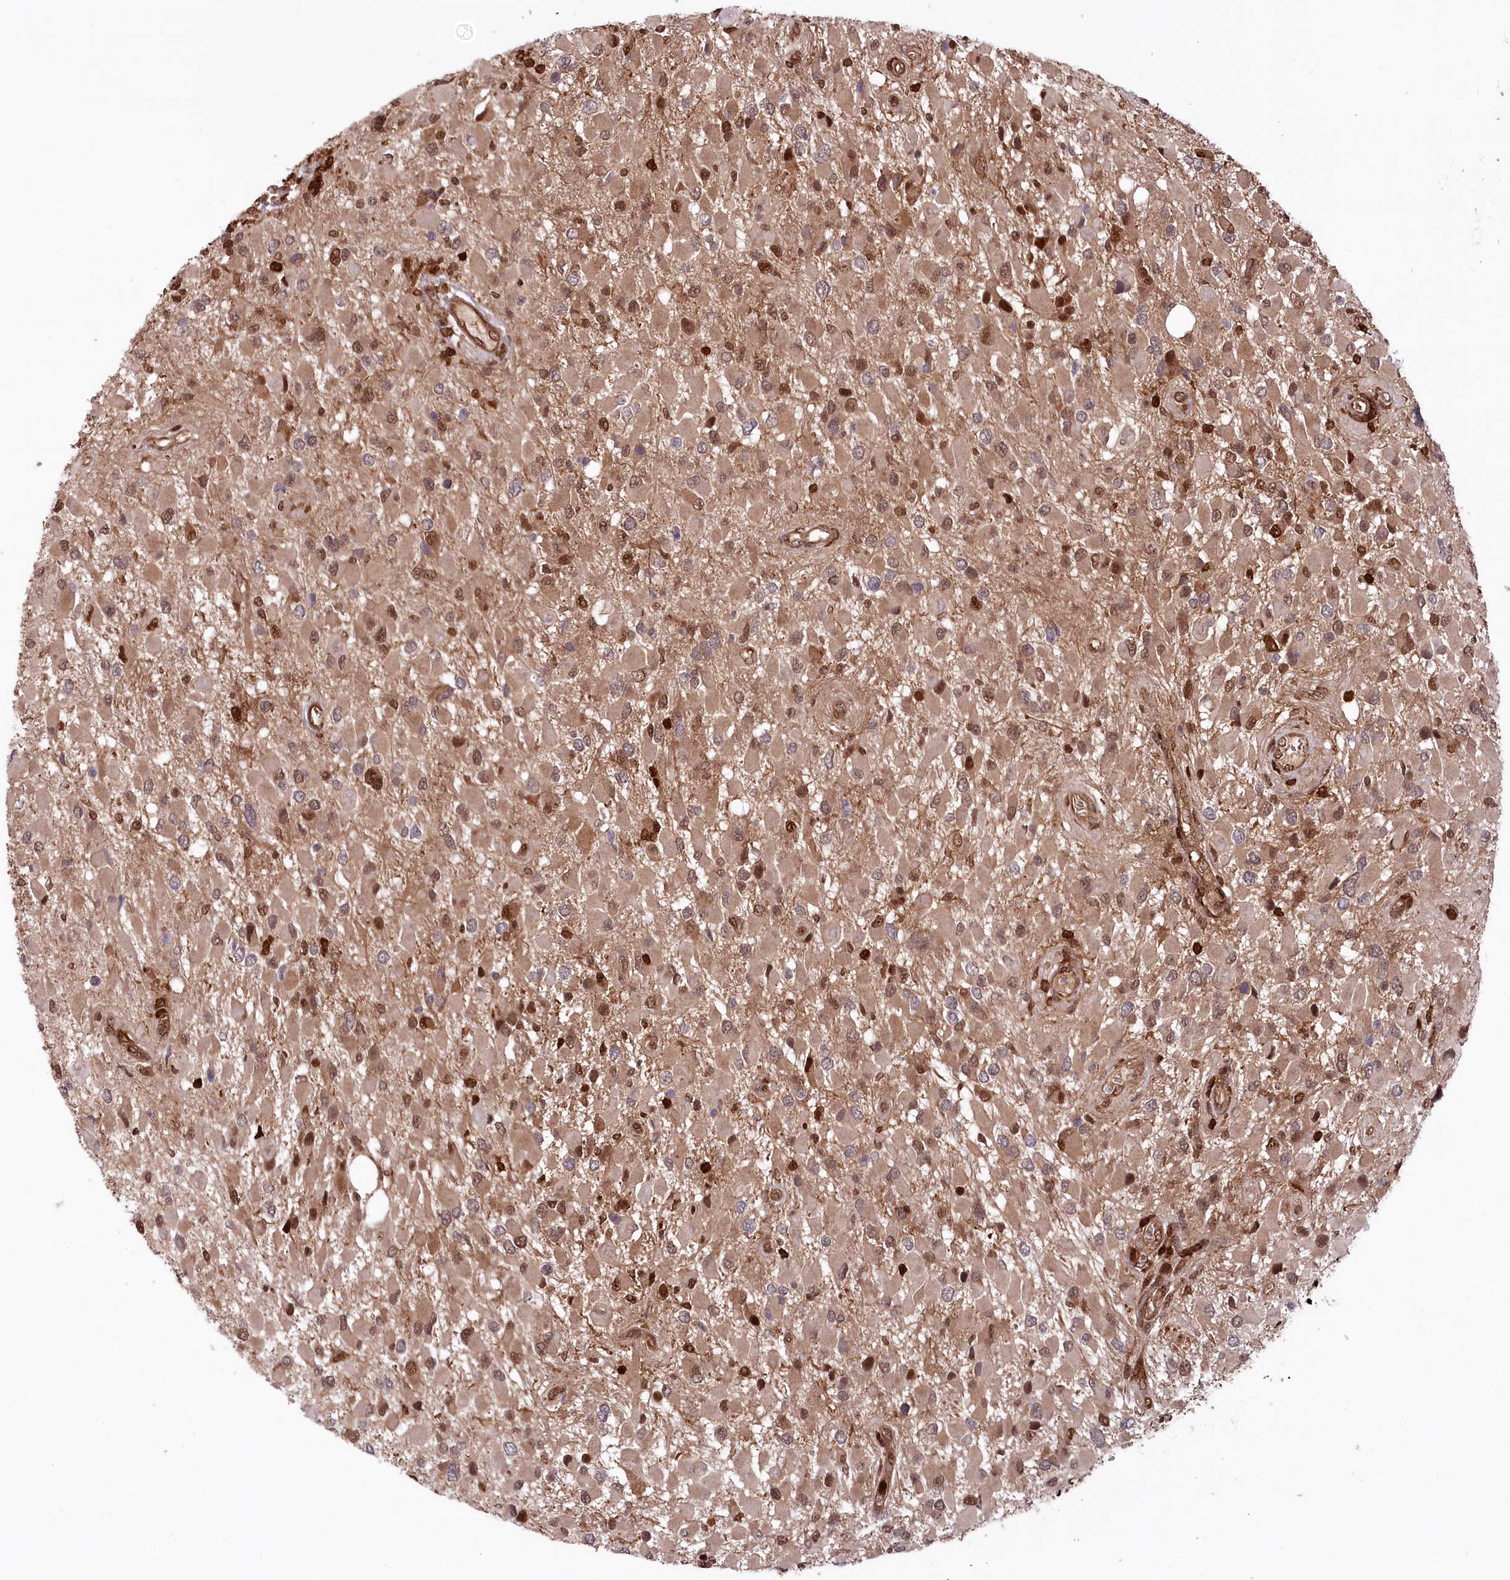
{"staining": {"intensity": "moderate", "quantity": "25%-75%", "location": "cytoplasmic/membranous,nuclear"}, "tissue": "glioma", "cell_type": "Tumor cells", "image_type": "cancer", "snomed": [{"axis": "morphology", "description": "Glioma, malignant, High grade"}, {"axis": "topography", "description": "Brain"}], "caption": "High-grade glioma (malignant) tissue shows moderate cytoplasmic/membranous and nuclear staining in about 25%-75% of tumor cells, visualized by immunohistochemistry.", "gene": "LSG1", "patient": {"sex": "male", "age": 53}}